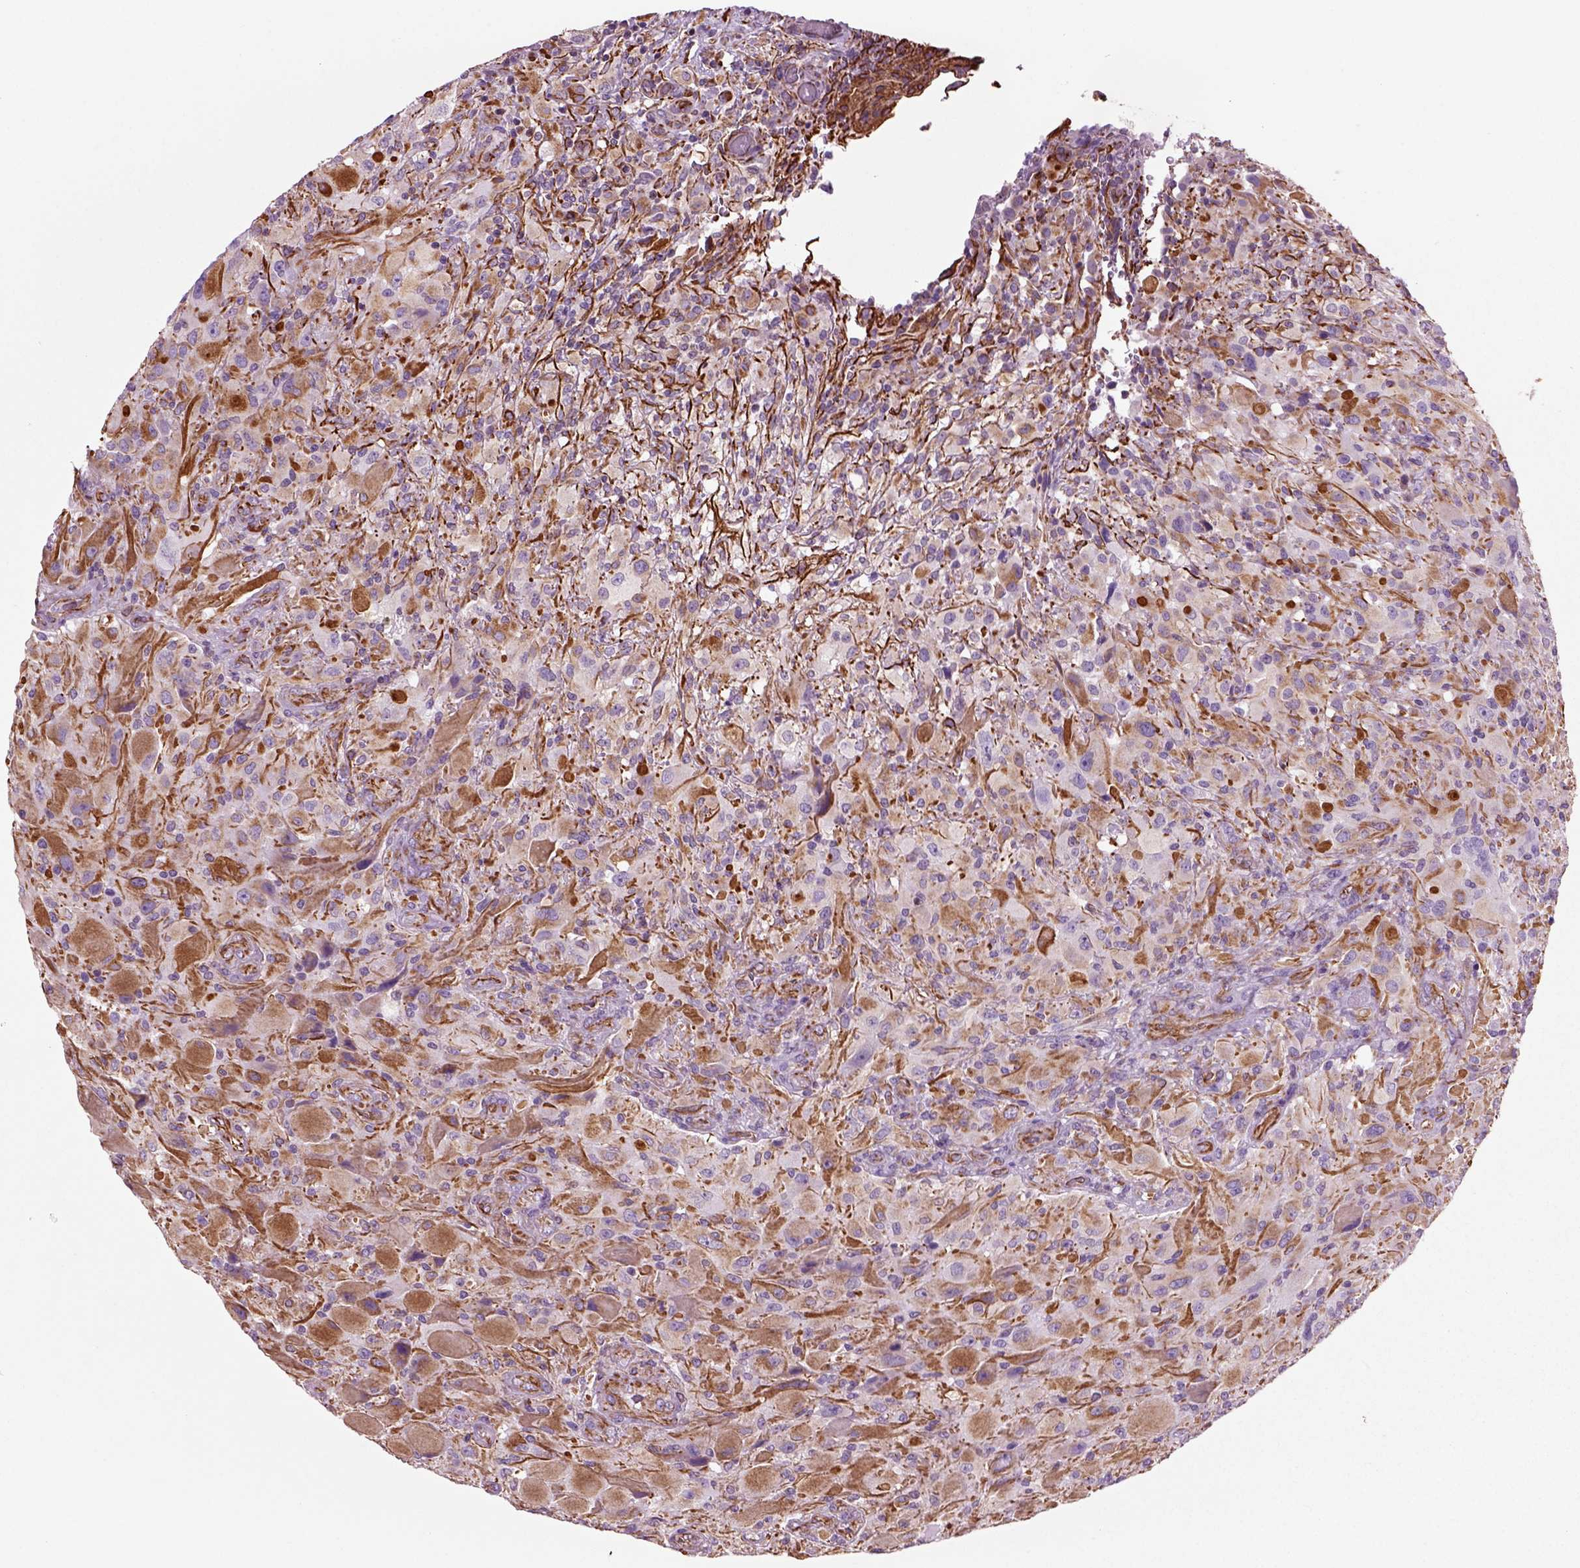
{"staining": {"intensity": "negative", "quantity": "none", "location": "none"}, "tissue": "glioma", "cell_type": "Tumor cells", "image_type": "cancer", "snomed": [{"axis": "morphology", "description": "Glioma, malignant, High grade"}, {"axis": "topography", "description": "Cerebral cortex"}], "caption": "Protein analysis of glioma demonstrates no significant staining in tumor cells.", "gene": "ACER3", "patient": {"sex": "male", "age": 35}}